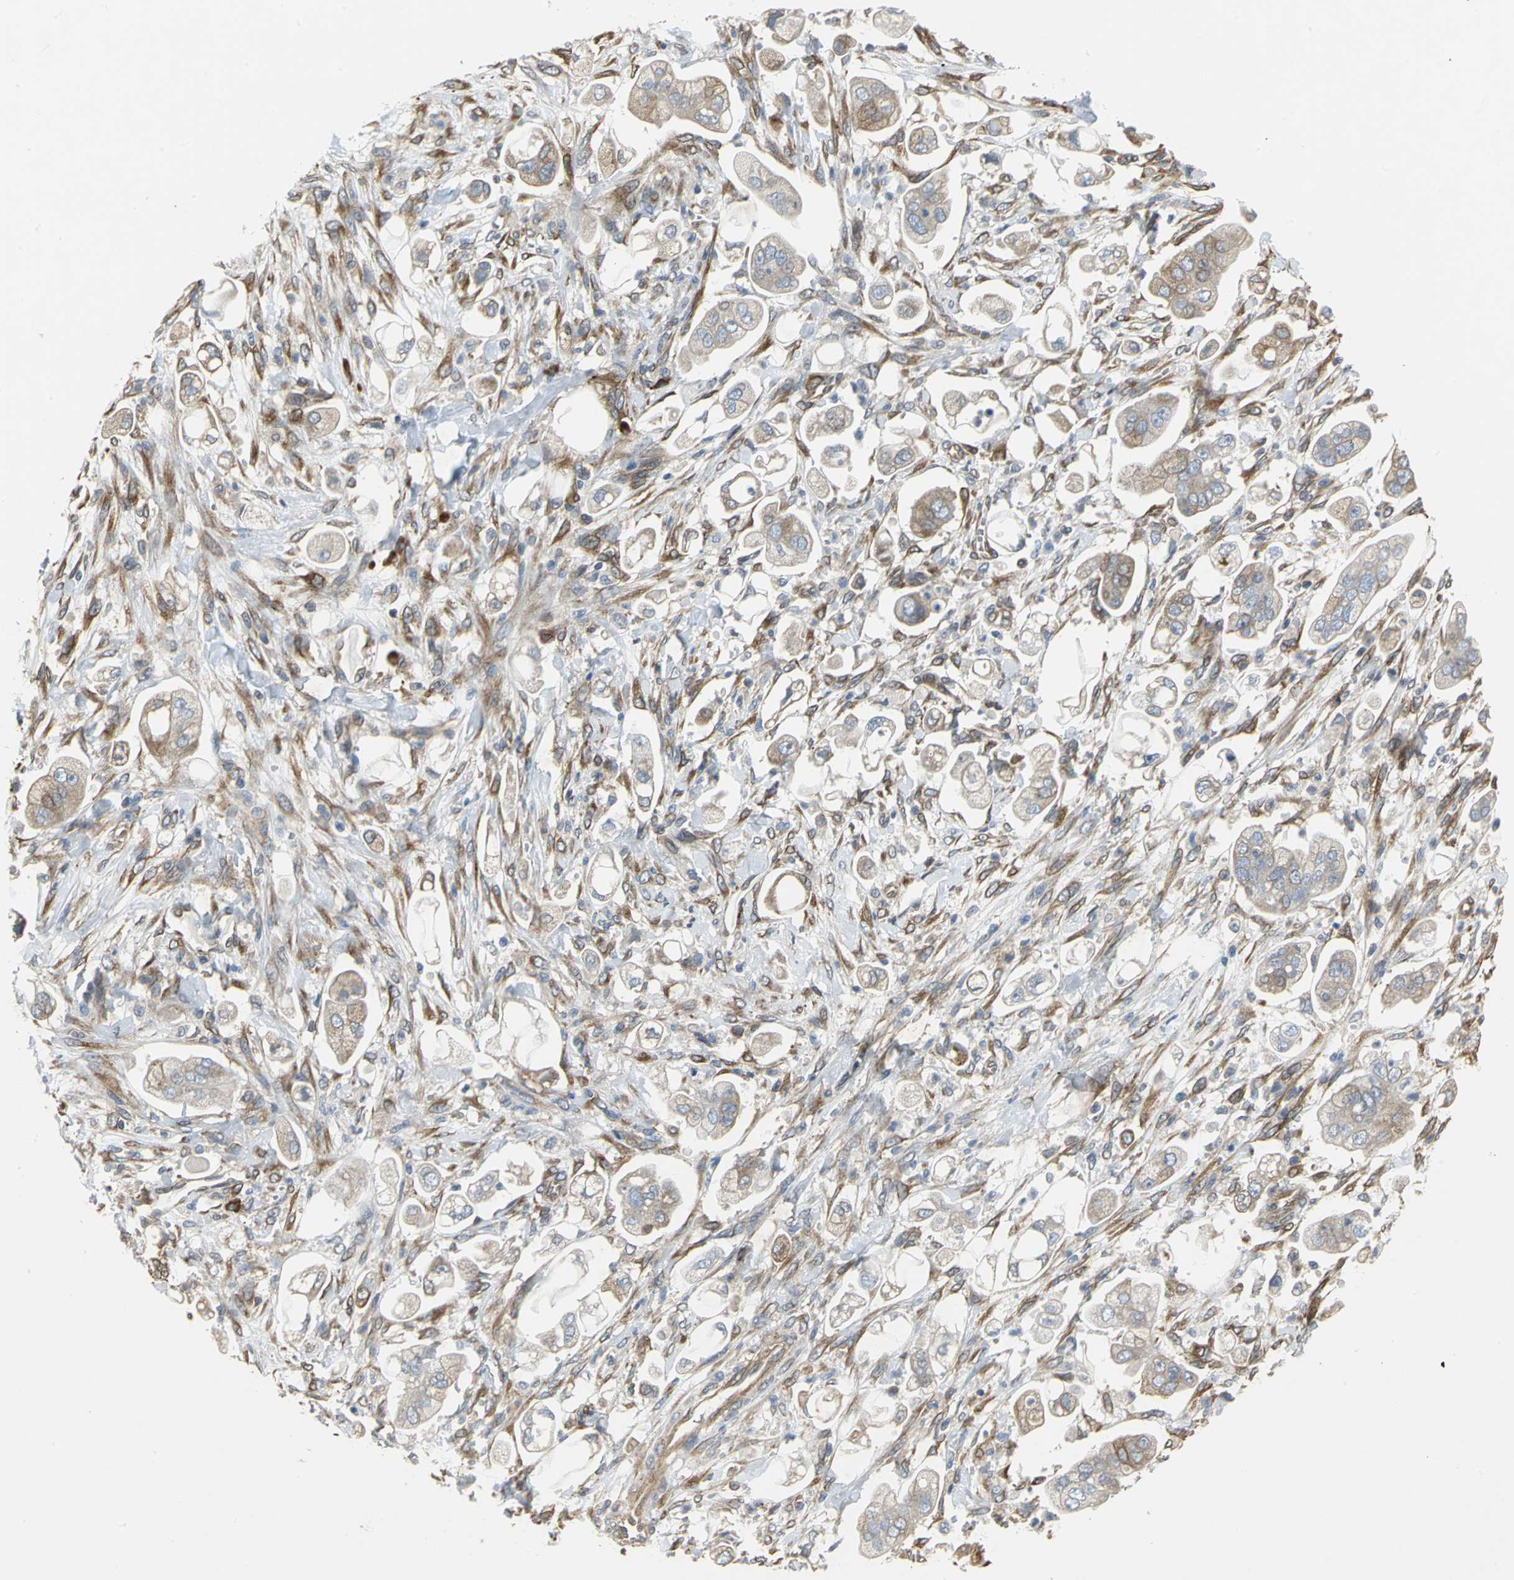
{"staining": {"intensity": "weak", "quantity": ">75%", "location": "cytoplasmic/membranous"}, "tissue": "stomach cancer", "cell_type": "Tumor cells", "image_type": "cancer", "snomed": [{"axis": "morphology", "description": "Adenocarcinoma, NOS"}, {"axis": "topography", "description": "Stomach"}], "caption": "Immunohistochemical staining of adenocarcinoma (stomach) exhibits weak cytoplasmic/membranous protein expression in approximately >75% of tumor cells. (Brightfield microscopy of DAB IHC at high magnification).", "gene": "SYVN1", "patient": {"sex": "male", "age": 62}}